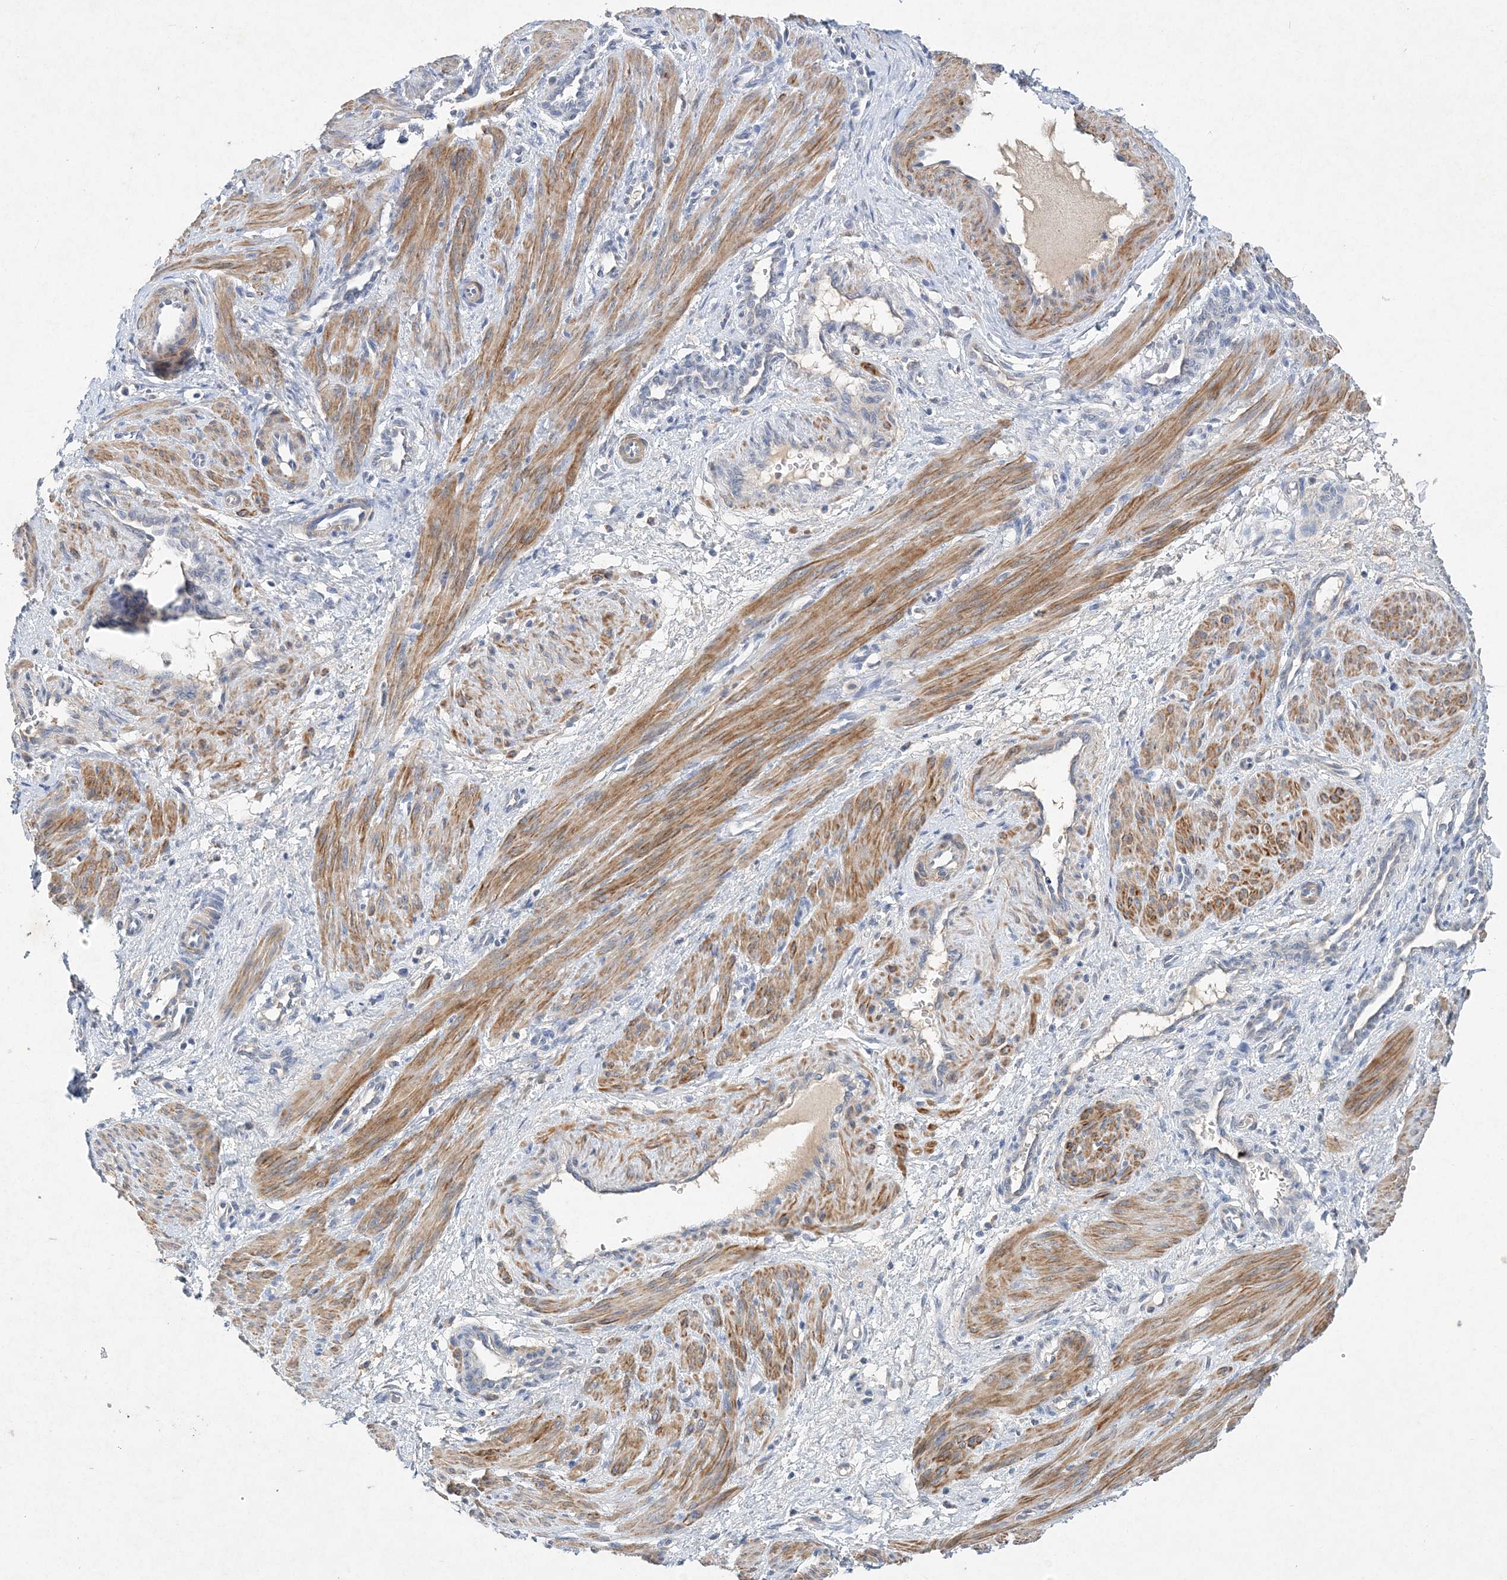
{"staining": {"intensity": "moderate", "quantity": ">75%", "location": "cytoplasmic/membranous"}, "tissue": "smooth muscle", "cell_type": "Smooth muscle cells", "image_type": "normal", "snomed": [{"axis": "morphology", "description": "Normal tissue, NOS"}, {"axis": "topography", "description": "Endometrium"}], "caption": "Immunohistochemistry (IHC) (DAB) staining of normal human smooth muscle shows moderate cytoplasmic/membranous protein positivity in about >75% of smooth muscle cells. The protein of interest is stained brown, and the nuclei are stained in blue (DAB (3,3'-diaminobenzidine) IHC with brightfield microscopy, high magnification).", "gene": "C11orf58", "patient": {"sex": "female", "age": 33}}